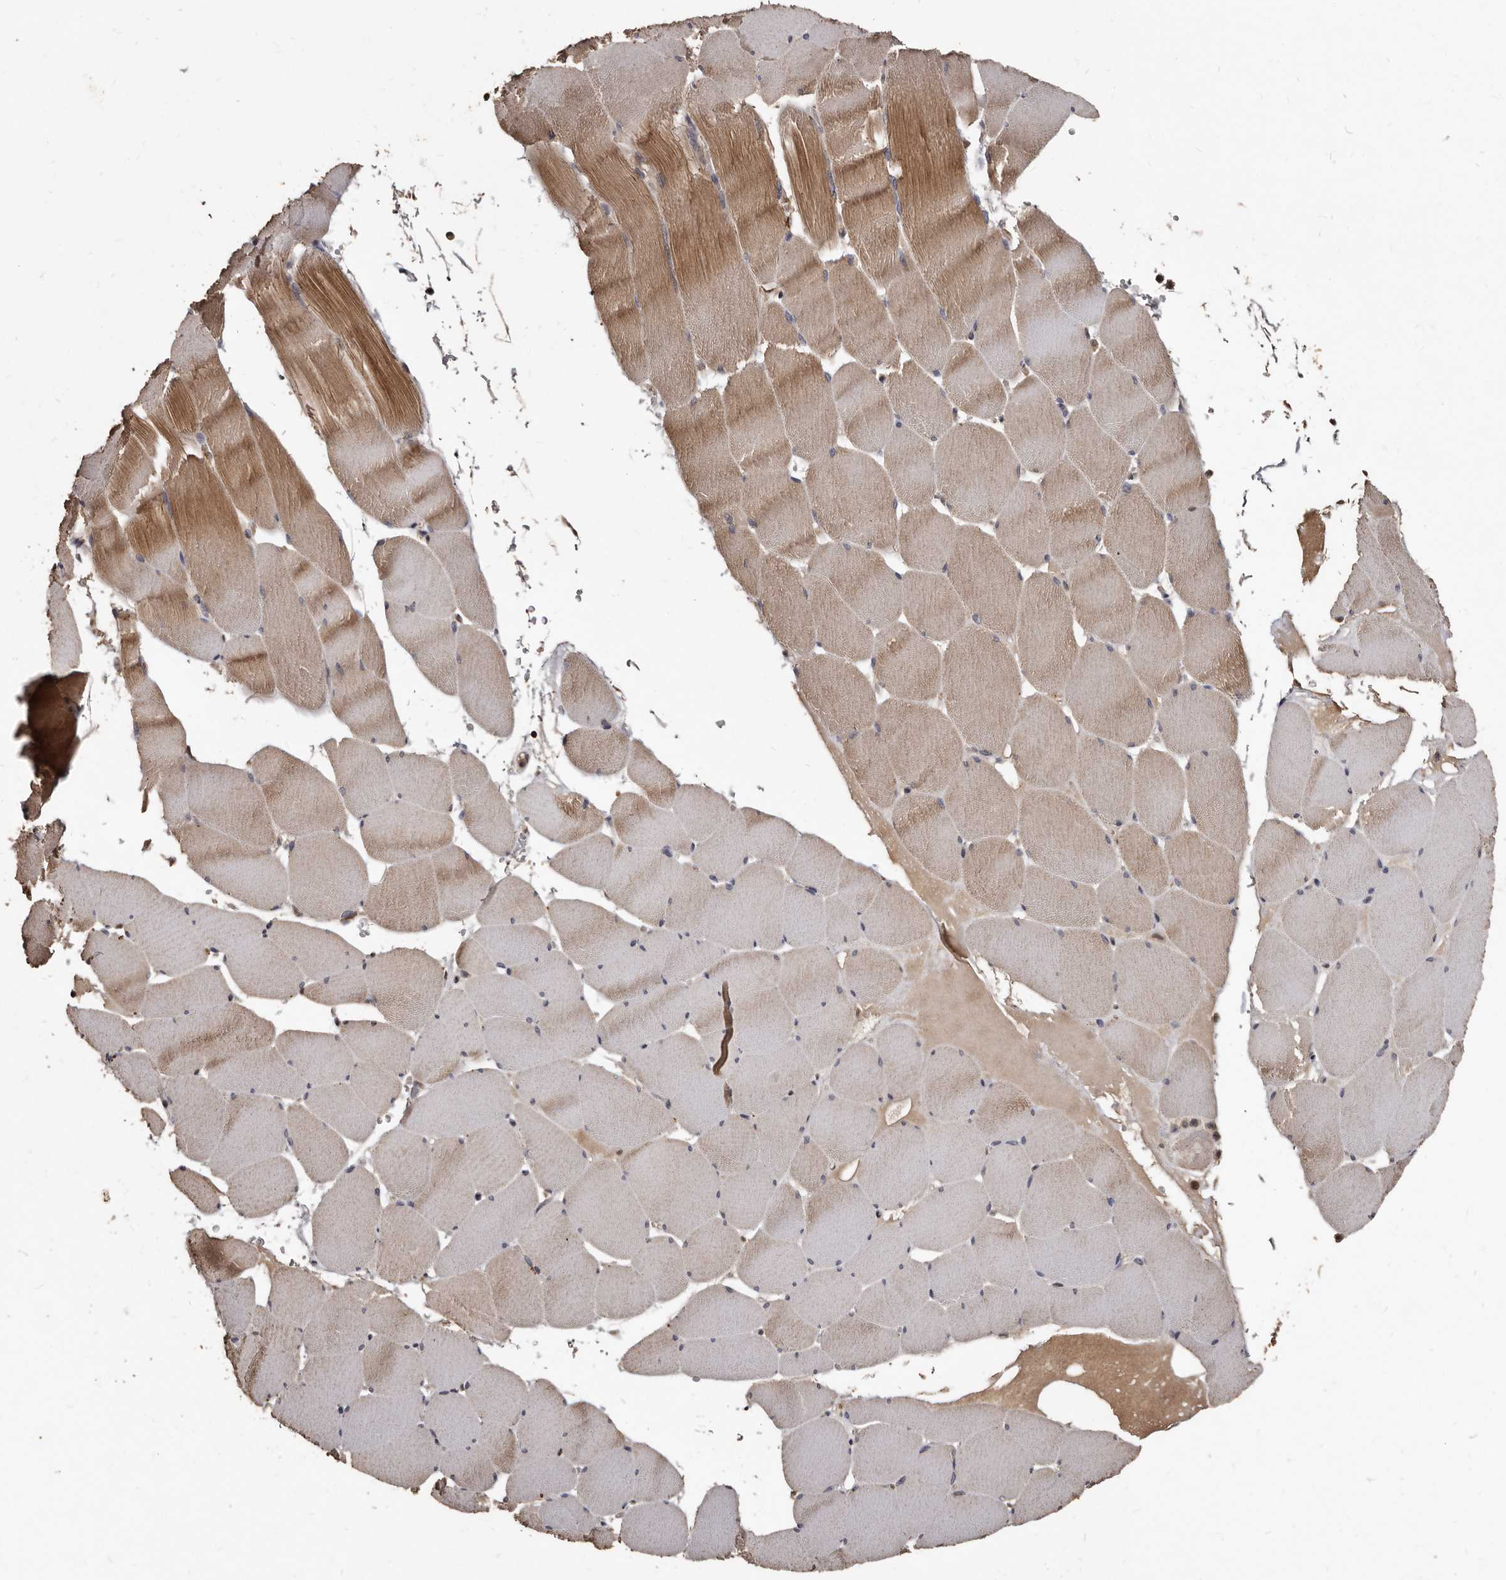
{"staining": {"intensity": "moderate", "quantity": ">75%", "location": "cytoplasmic/membranous"}, "tissue": "skeletal muscle", "cell_type": "Myocytes", "image_type": "normal", "snomed": [{"axis": "morphology", "description": "Normal tissue, NOS"}, {"axis": "topography", "description": "Skeletal muscle"}], "caption": "IHC micrograph of benign human skeletal muscle stained for a protein (brown), which exhibits medium levels of moderate cytoplasmic/membranous expression in about >75% of myocytes.", "gene": "PMVK", "patient": {"sex": "male", "age": 62}}